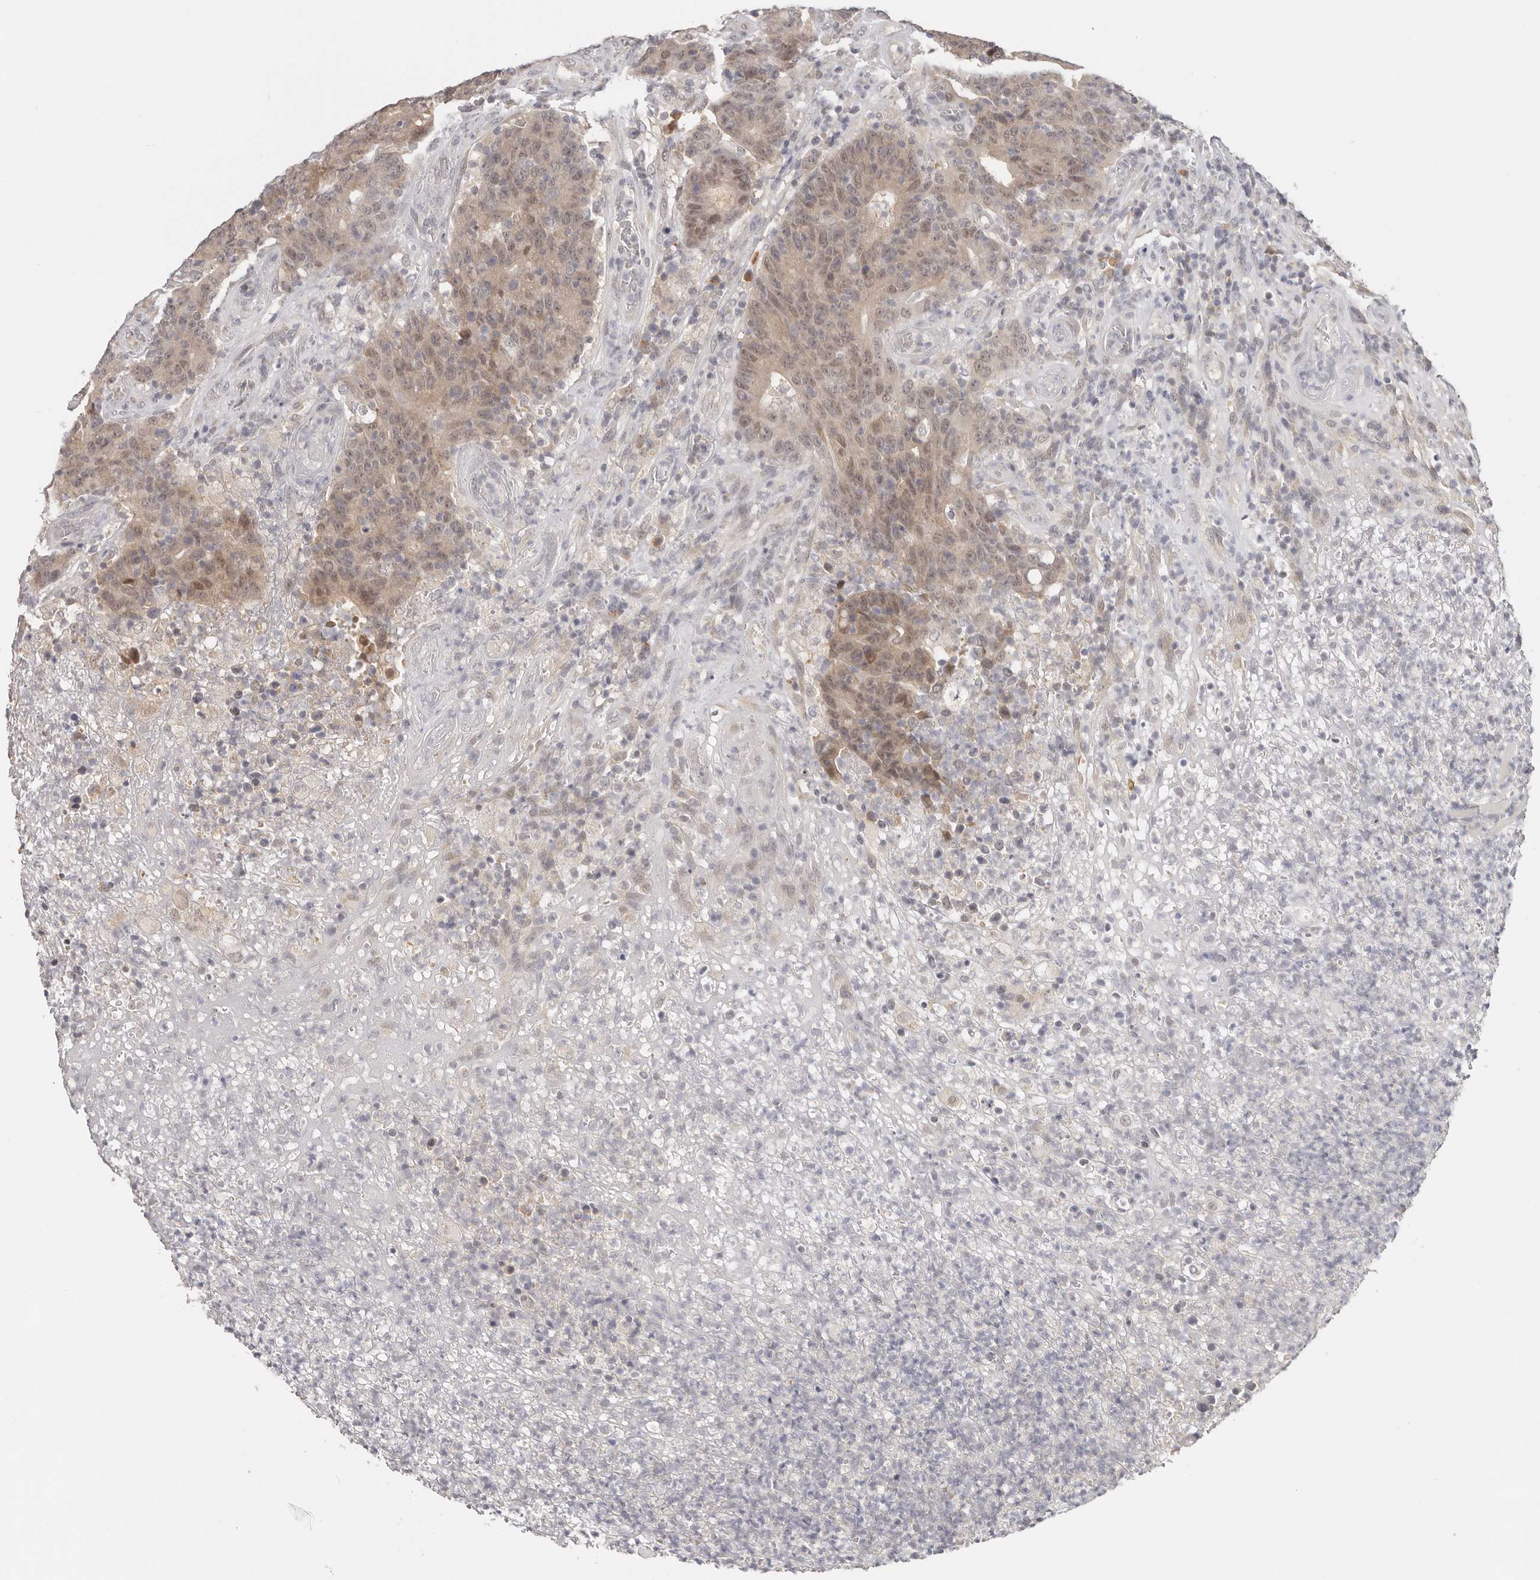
{"staining": {"intensity": "weak", "quantity": ">75%", "location": "cytoplasmic/membranous,nuclear"}, "tissue": "colorectal cancer", "cell_type": "Tumor cells", "image_type": "cancer", "snomed": [{"axis": "morphology", "description": "Normal tissue, NOS"}, {"axis": "morphology", "description": "Adenocarcinoma, NOS"}, {"axis": "topography", "description": "Colon"}], "caption": "Immunohistochemistry histopathology image of human colorectal cancer stained for a protein (brown), which demonstrates low levels of weak cytoplasmic/membranous and nuclear staining in approximately >75% of tumor cells.", "gene": "LARP7", "patient": {"sex": "female", "age": 75}}